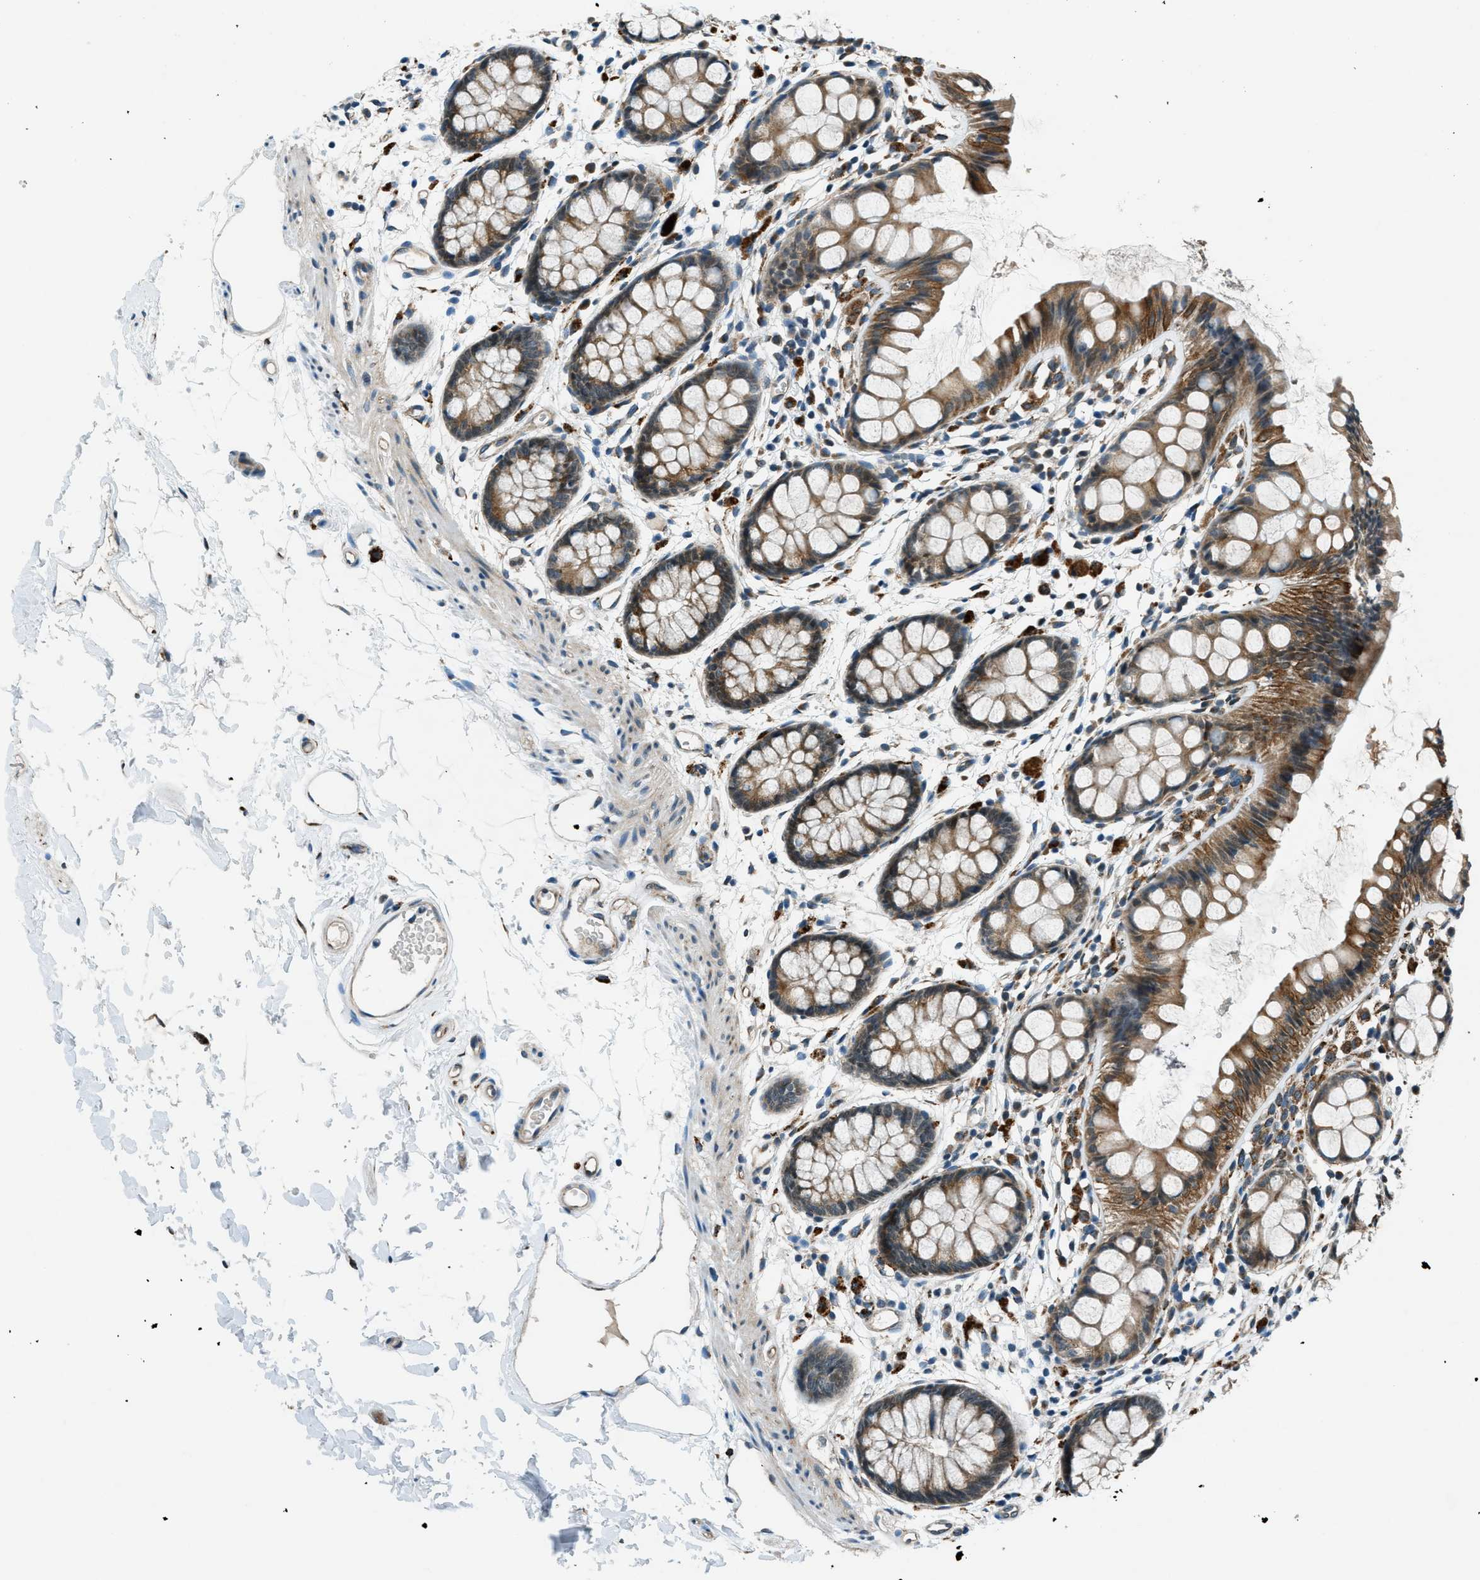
{"staining": {"intensity": "moderate", "quantity": ">75%", "location": "cytoplasmic/membranous"}, "tissue": "rectum", "cell_type": "Glandular cells", "image_type": "normal", "snomed": [{"axis": "morphology", "description": "Normal tissue, NOS"}, {"axis": "topography", "description": "Rectum"}], "caption": "This micrograph exhibits immunohistochemistry staining of normal rectum, with medium moderate cytoplasmic/membranous expression in about >75% of glandular cells.", "gene": "GINM1", "patient": {"sex": "female", "age": 66}}